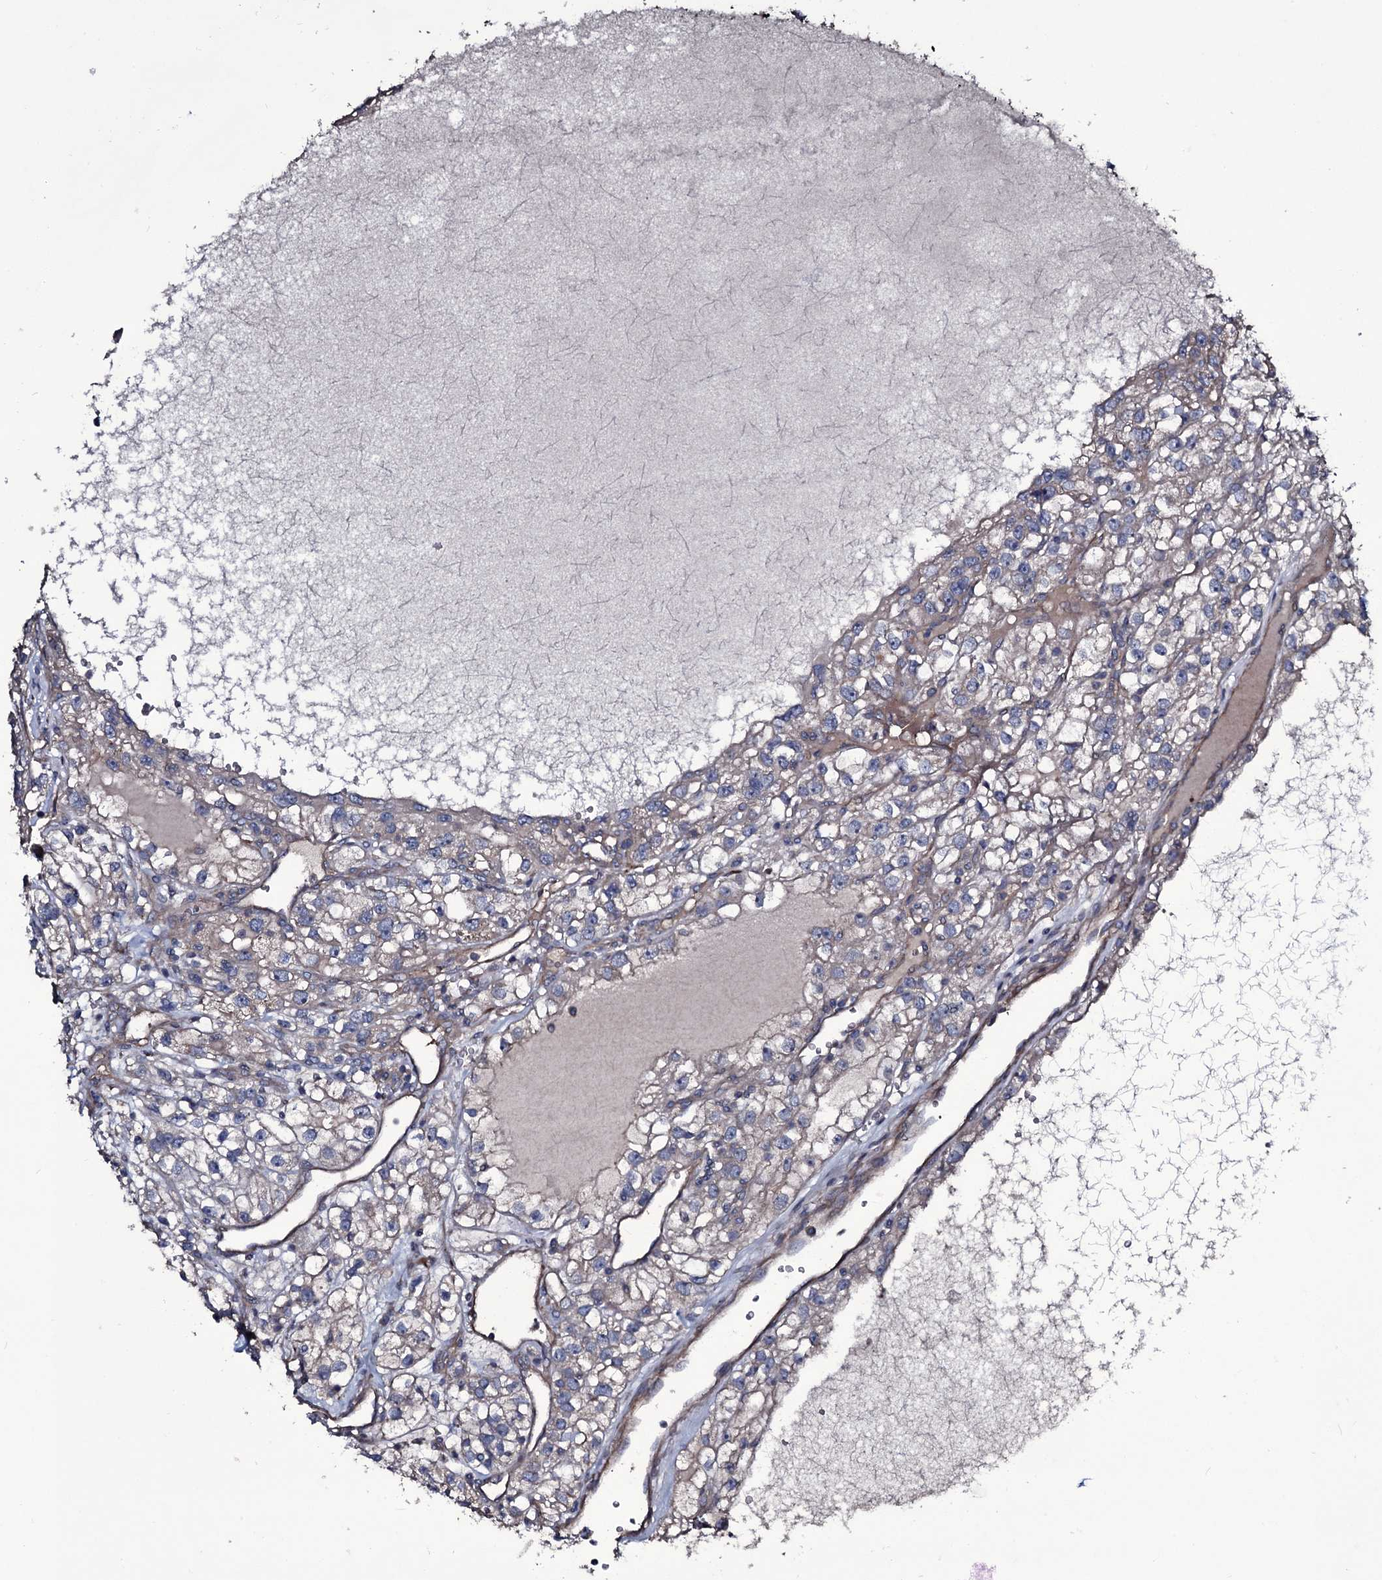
{"staining": {"intensity": "weak", "quantity": "25%-75%", "location": "cytoplasmic/membranous"}, "tissue": "renal cancer", "cell_type": "Tumor cells", "image_type": "cancer", "snomed": [{"axis": "morphology", "description": "Adenocarcinoma, NOS"}, {"axis": "topography", "description": "Kidney"}], "caption": "Adenocarcinoma (renal) stained with immunohistochemistry demonstrates weak cytoplasmic/membranous expression in about 25%-75% of tumor cells.", "gene": "WIPF3", "patient": {"sex": "female", "age": 57}}